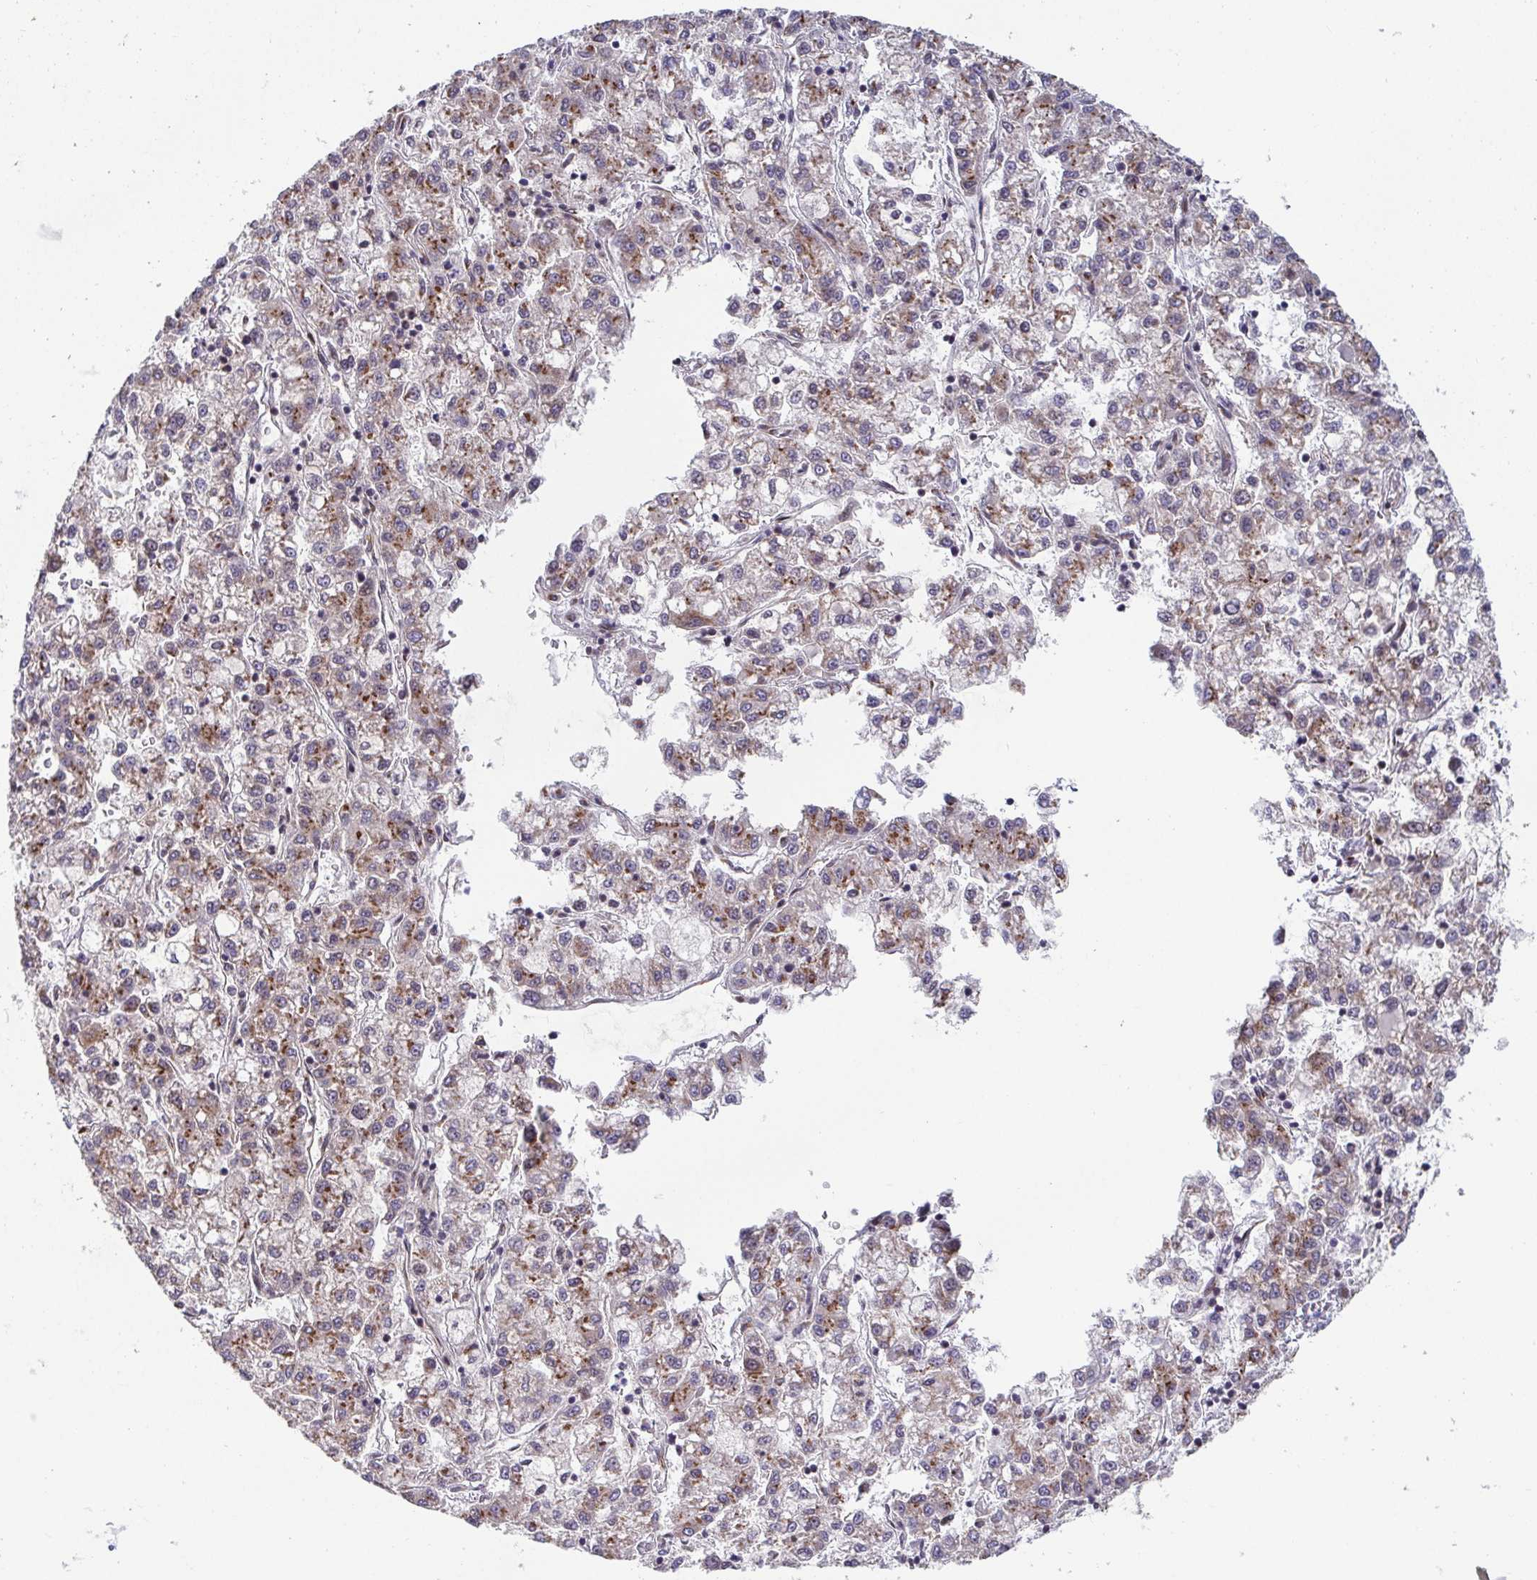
{"staining": {"intensity": "moderate", "quantity": ">75%", "location": "cytoplasmic/membranous"}, "tissue": "liver cancer", "cell_type": "Tumor cells", "image_type": "cancer", "snomed": [{"axis": "morphology", "description": "Carcinoma, Hepatocellular, NOS"}, {"axis": "topography", "description": "Liver"}], "caption": "Protein staining of liver cancer (hepatocellular carcinoma) tissue demonstrates moderate cytoplasmic/membranous staining in about >75% of tumor cells. (DAB IHC, brown staining for protein, blue staining for nuclei).", "gene": "ATP5MJ", "patient": {"sex": "male", "age": 40}}